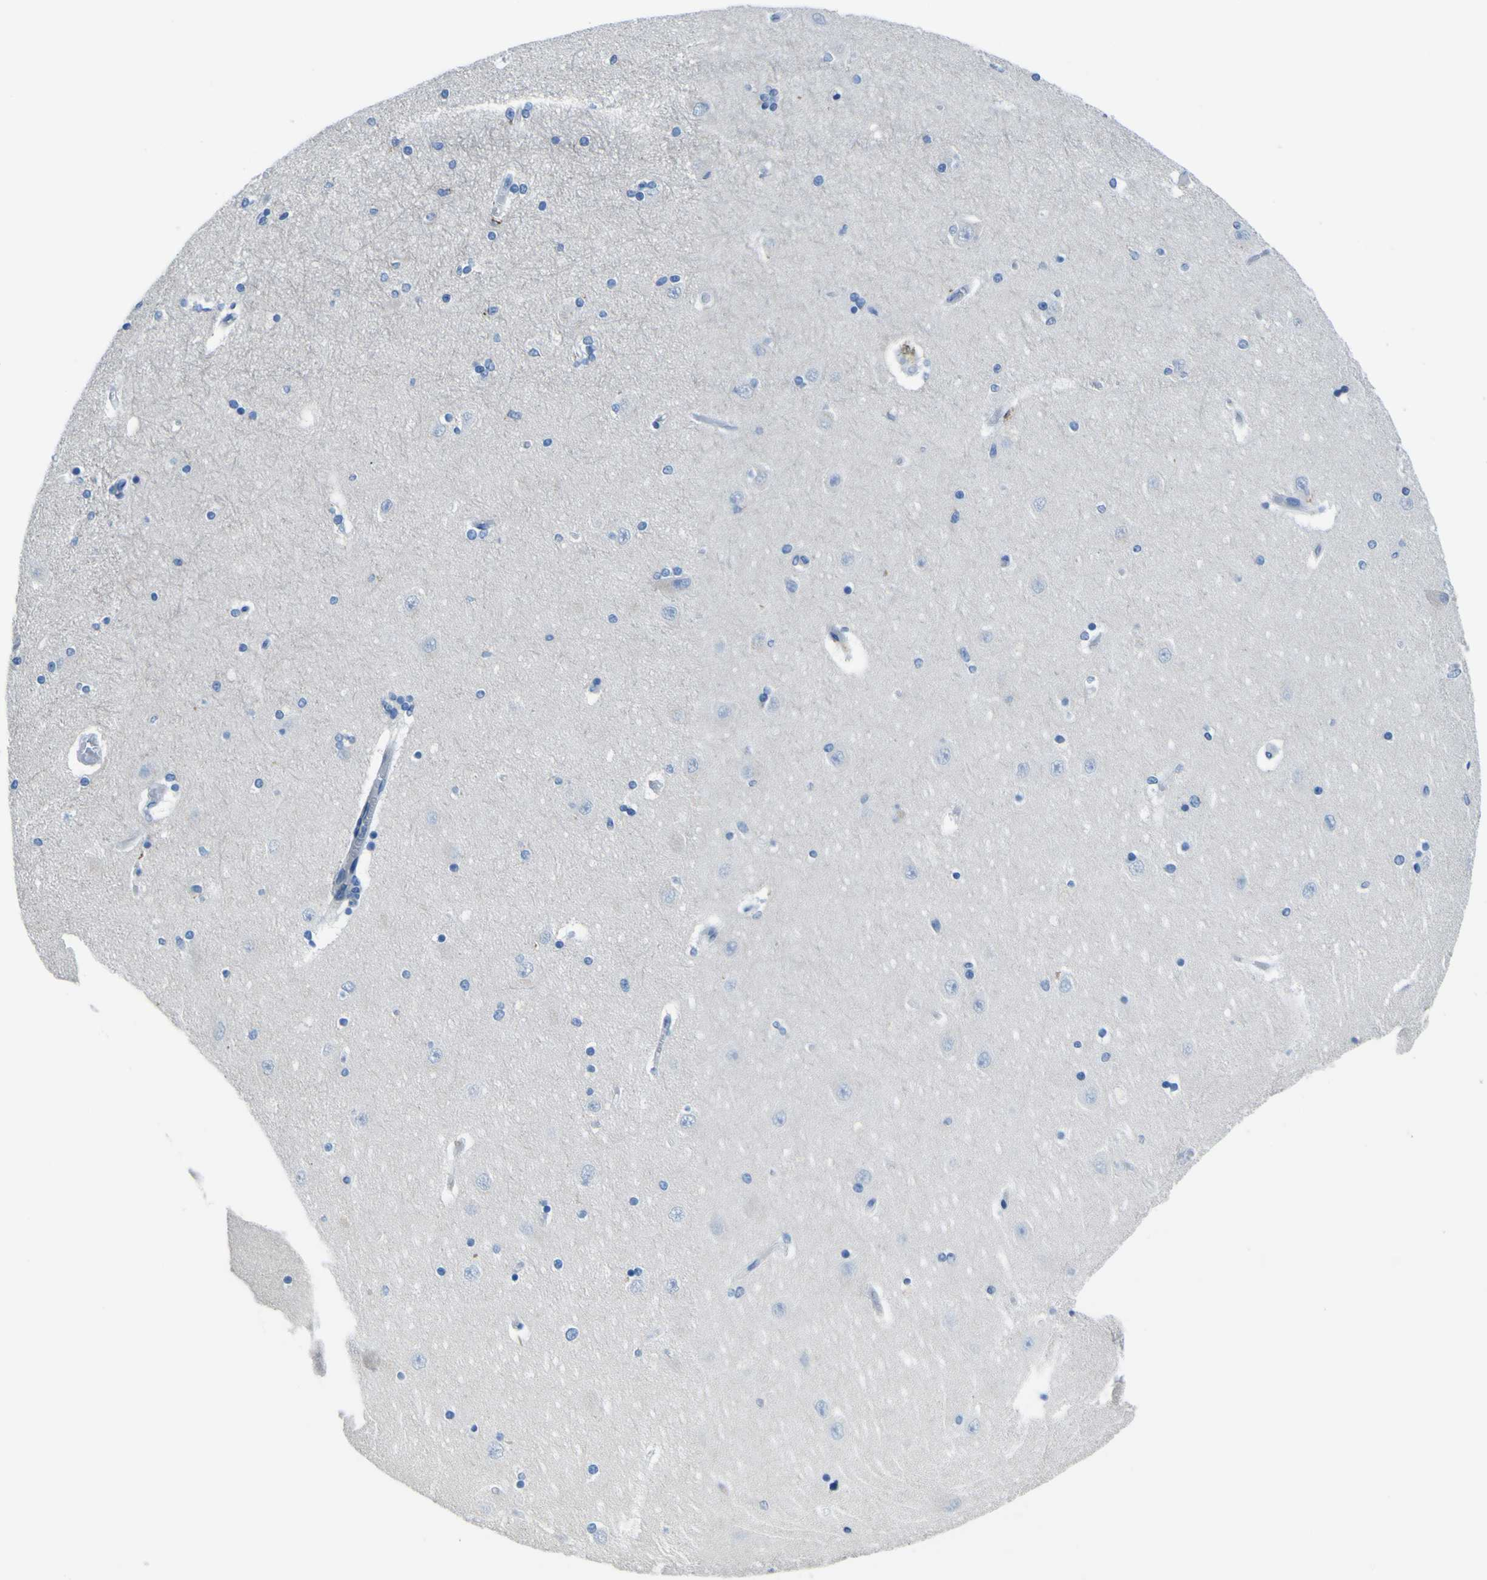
{"staining": {"intensity": "negative", "quantity": "none", "location": "none"}, "tissue": "hippocampus", "cell_type": "Glial cells", "image_type": "normal", "snomed": [{"axis": "morphology", "description": "Normal tissue, NOS"}, {"axis": "topography", "description": "Hippocampus"}], "caption": "Immunohistochemistry photomicrograph of benign hippocampus: human hippocampus stained with DAB exhibits no significant protein expression in glial cells.", "gene": "ACSL1", "patient": {"sex": "female", "age": 54}}